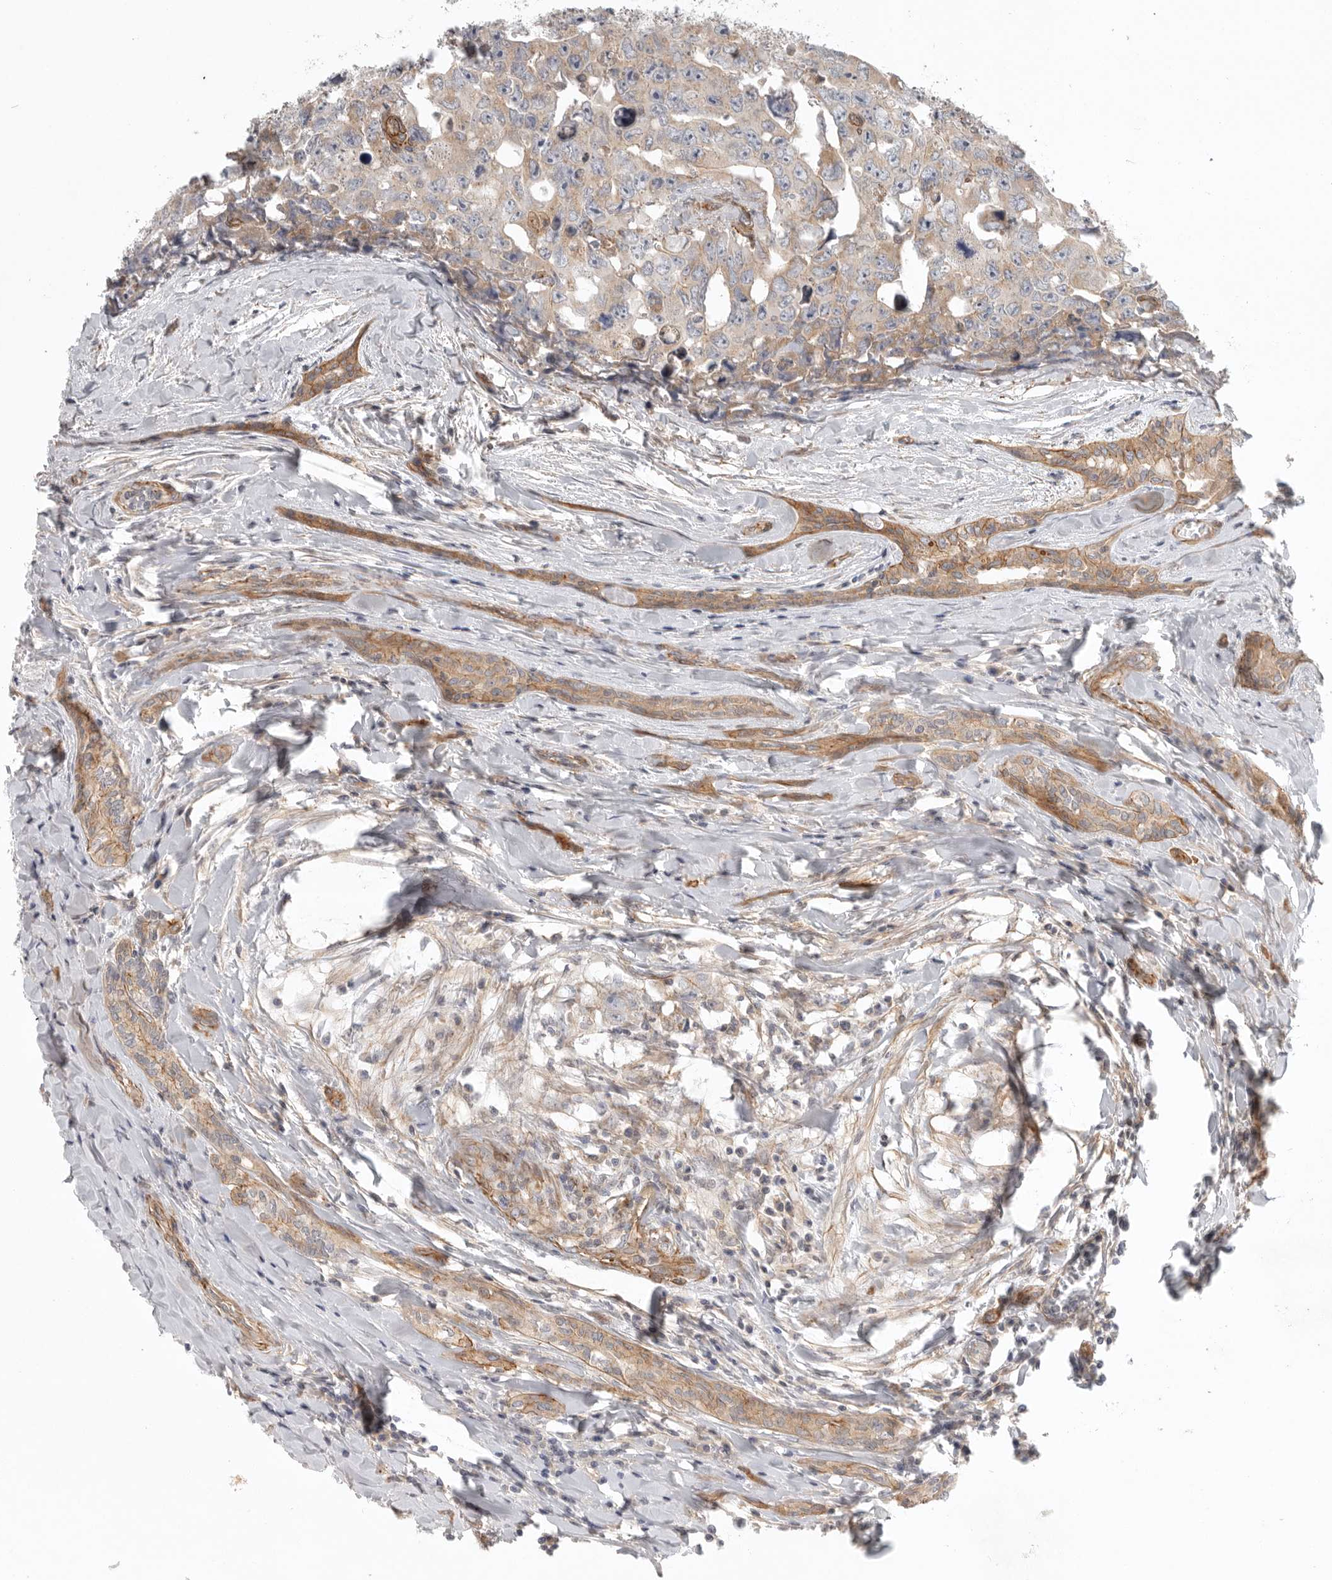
{"staining": {"intensity": "weak", "quantity": "25%-75%", "location": "cytoplasmic/membranous"}, "tissue": "testis cancer", "cell_type": "Tumor cells", "image_type": "cancer", "snomed": [{"axis": "morphology", "description": "Carcinoma, Embryonal, NOS"}, {"axis": "topography", "description": "Testis"}], "caption": "Testis cancer tissue displays weak cytoplasmic/membranous positivity in approximately 25%-75% of tumor cells, visualized by immunohistochemistry.", "gene": "LONRF1", "patient": {"sex": "male", "age": 28}}